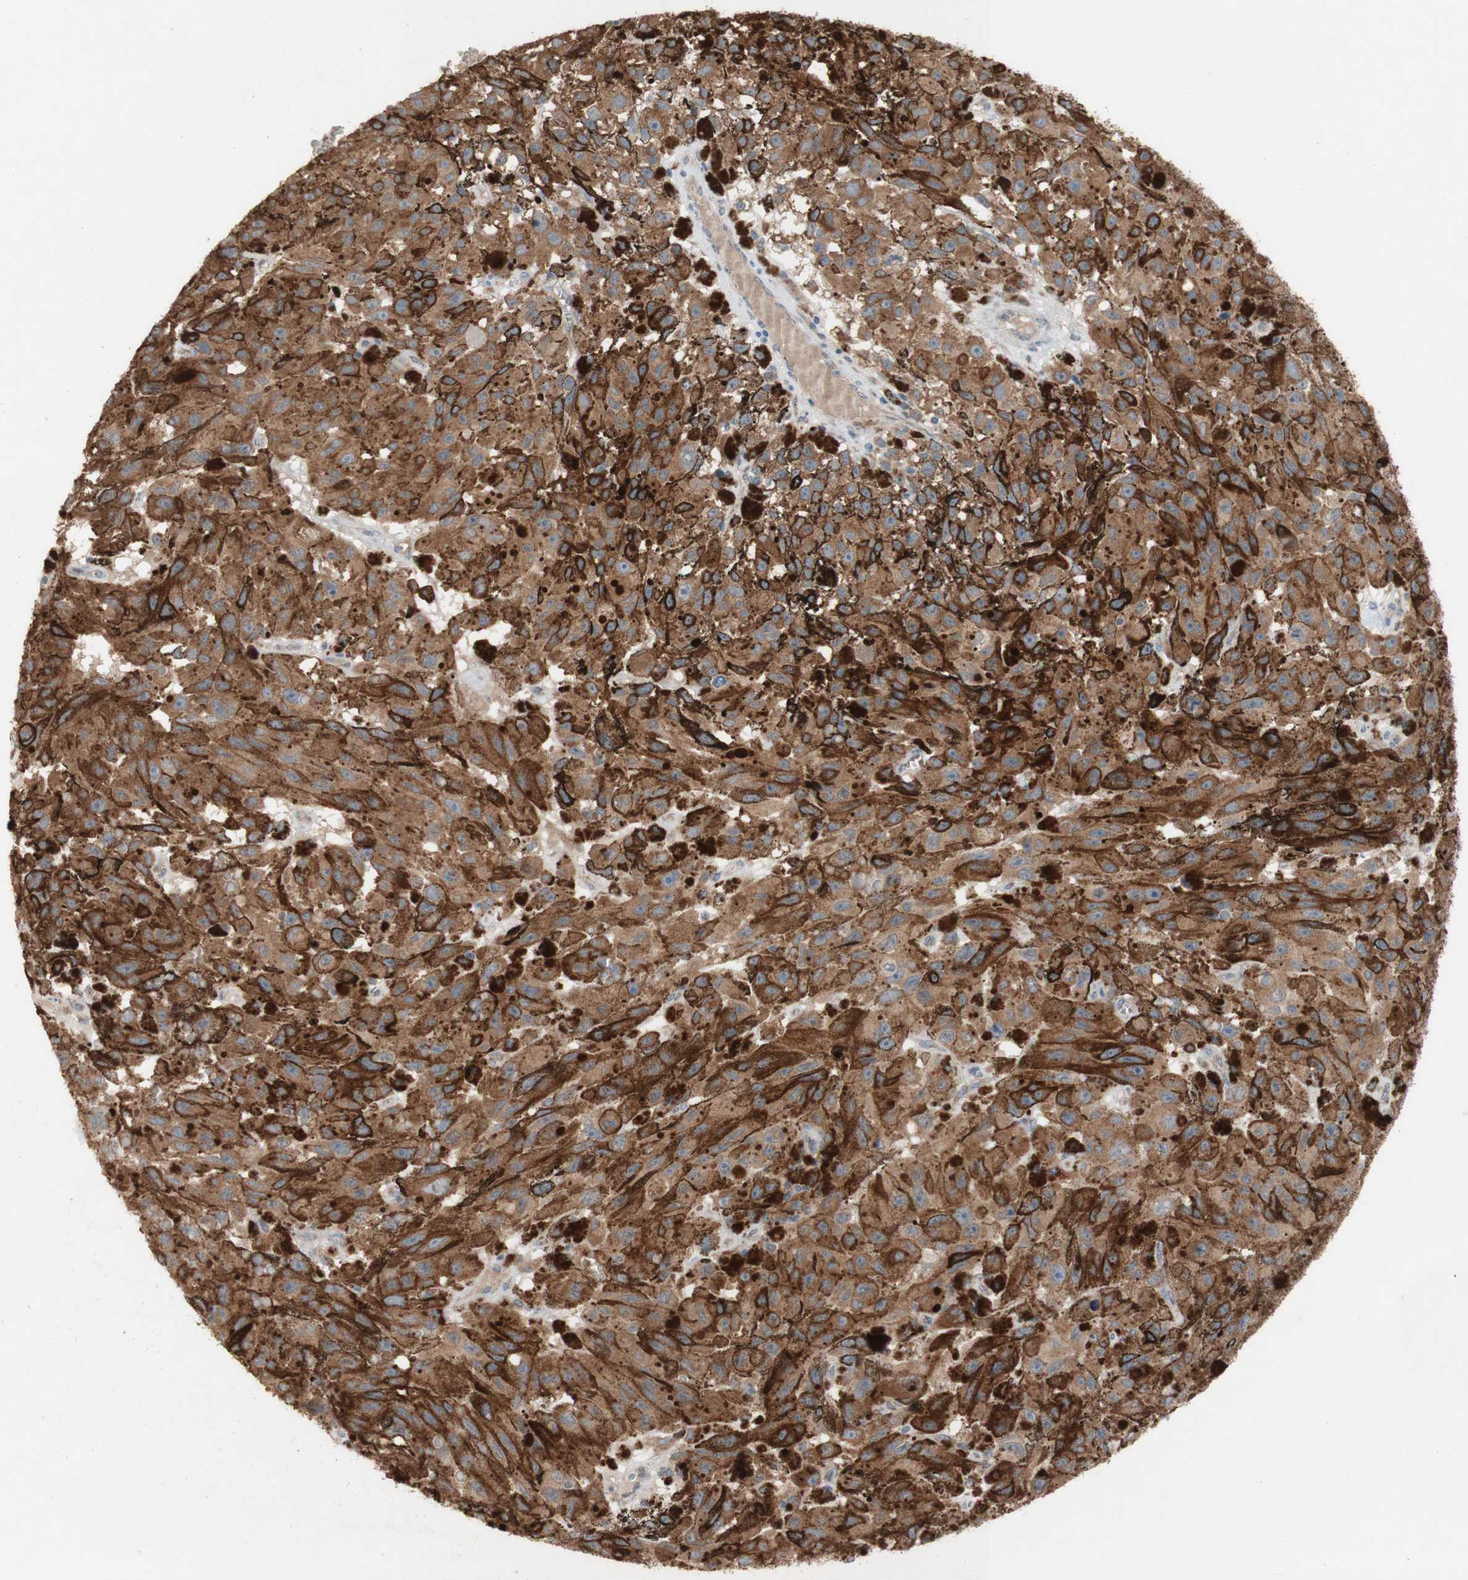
{"staining": {"intensity": "moderate", "quantity": ">75%", "location": "cytoplasmic/membranous"}, "tissue": "melanoma", "cell_type": "Tumor cells", "image_type": "cancer", "snomed": [{"axis": "morphology", "description": "Malignant melanoma, NOS"}, {"axis": "topography", "description": "Skin"}], "caption": "Immunohistochemical staining of human malignant melanoma exhibits moderate cytoplasmic/membranous protein staining in approximately >75% of tumor cells.", "gene": "PDGFB", "patient": {"sex": "female", "age": 104}}